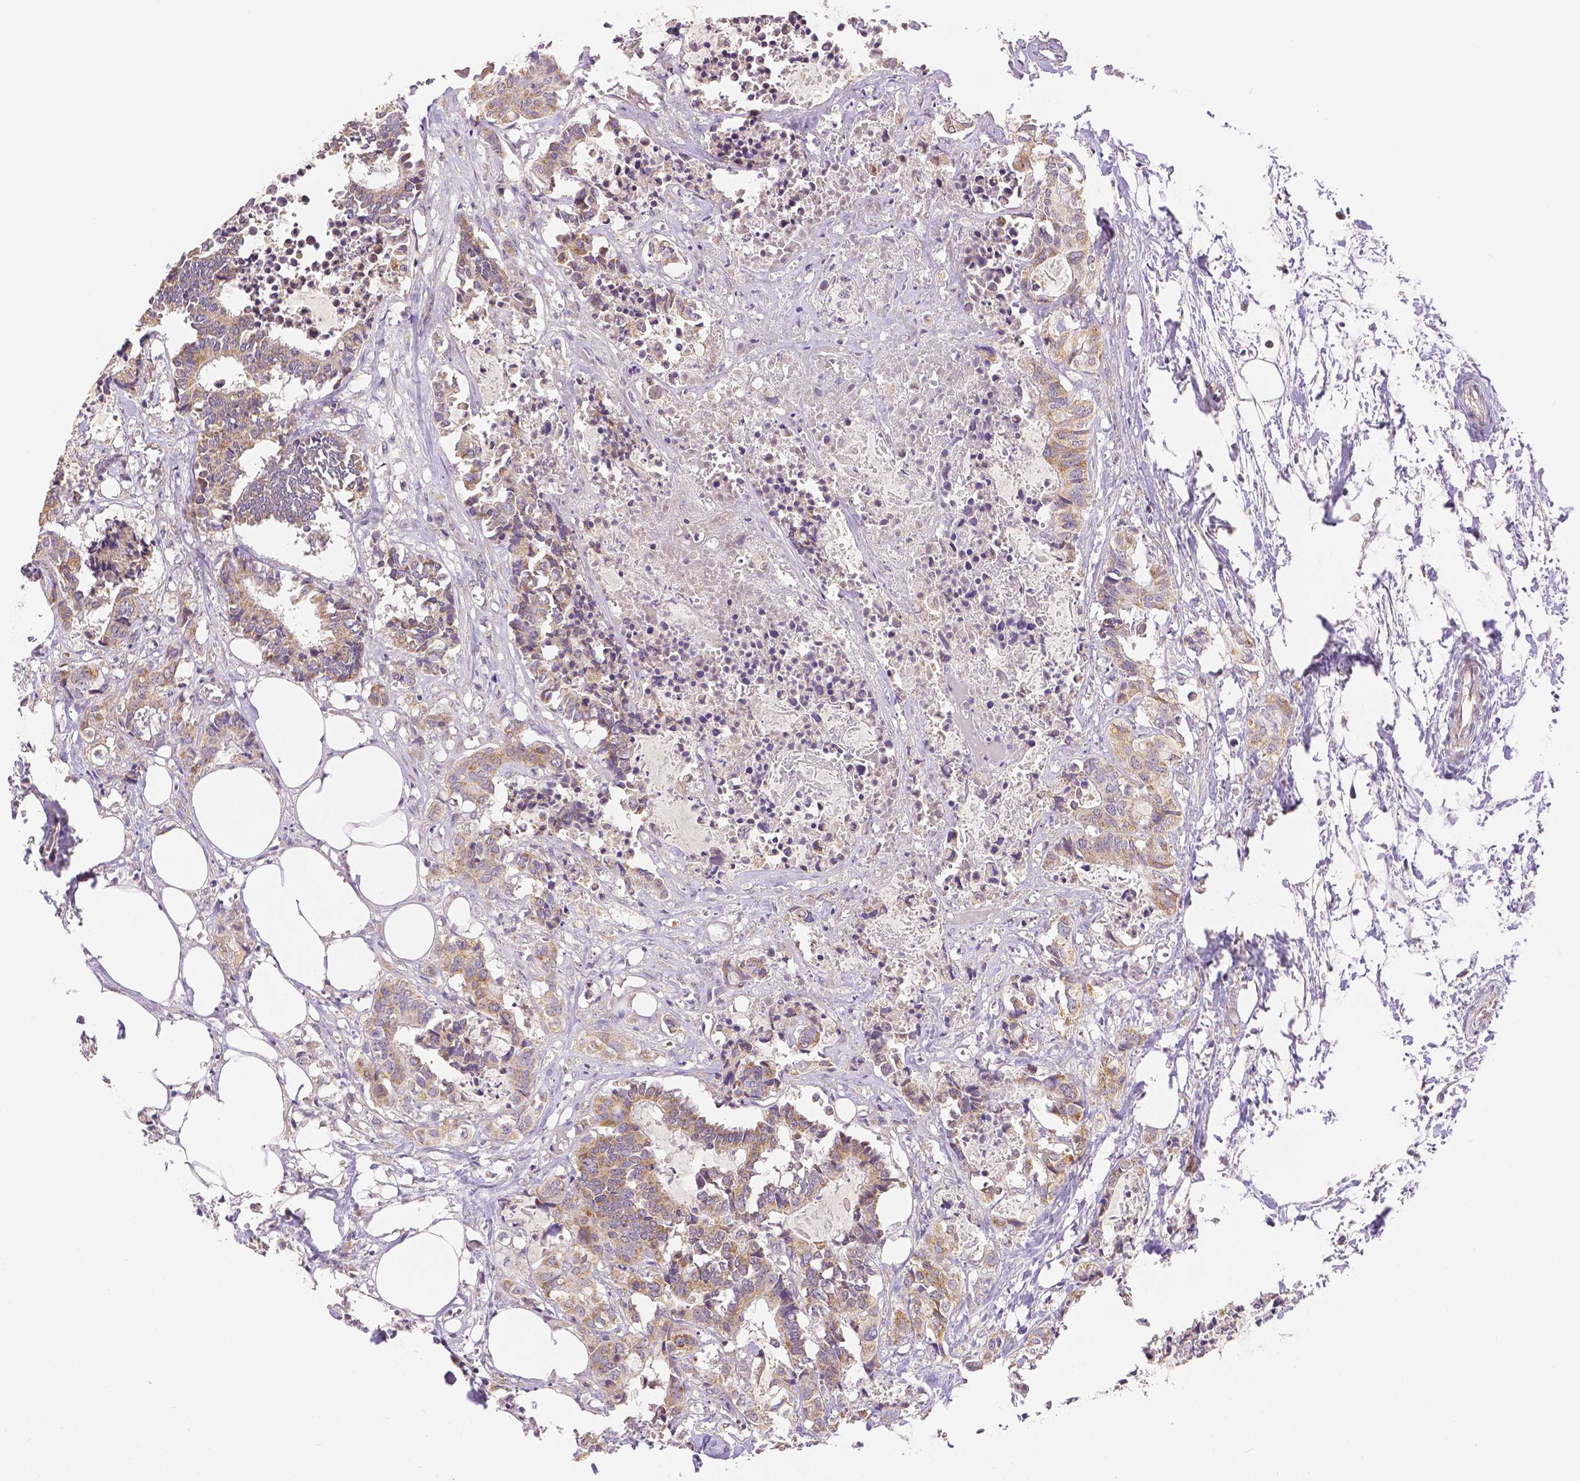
{"staining": {"intensity": "moderate", "quantity": ">75%", "location": "cytoplasmic/membranous"}, "tissue": "colorectal cancer", "cell_type": "Tumor cells", "image_type": "cancer", "snomed": [{"axis": "morphology", "description": "Adenocarcinoma, NOS"}, {"axis": "topography", "description": "Colon"}, {"axis": "topography", "description": "Rectum"}], "caption": "This photomicrograph reveals adenocarcinoma (colorectal) stained with immunohistochemistry to label a protein in brown. The cytoplasmic/membranous of tumor cells show moderate positivity for the protein. Nuclei are counter-stained blue.", "gene": "RHOT1", "patient": {"sex": "male", "age": 57}}